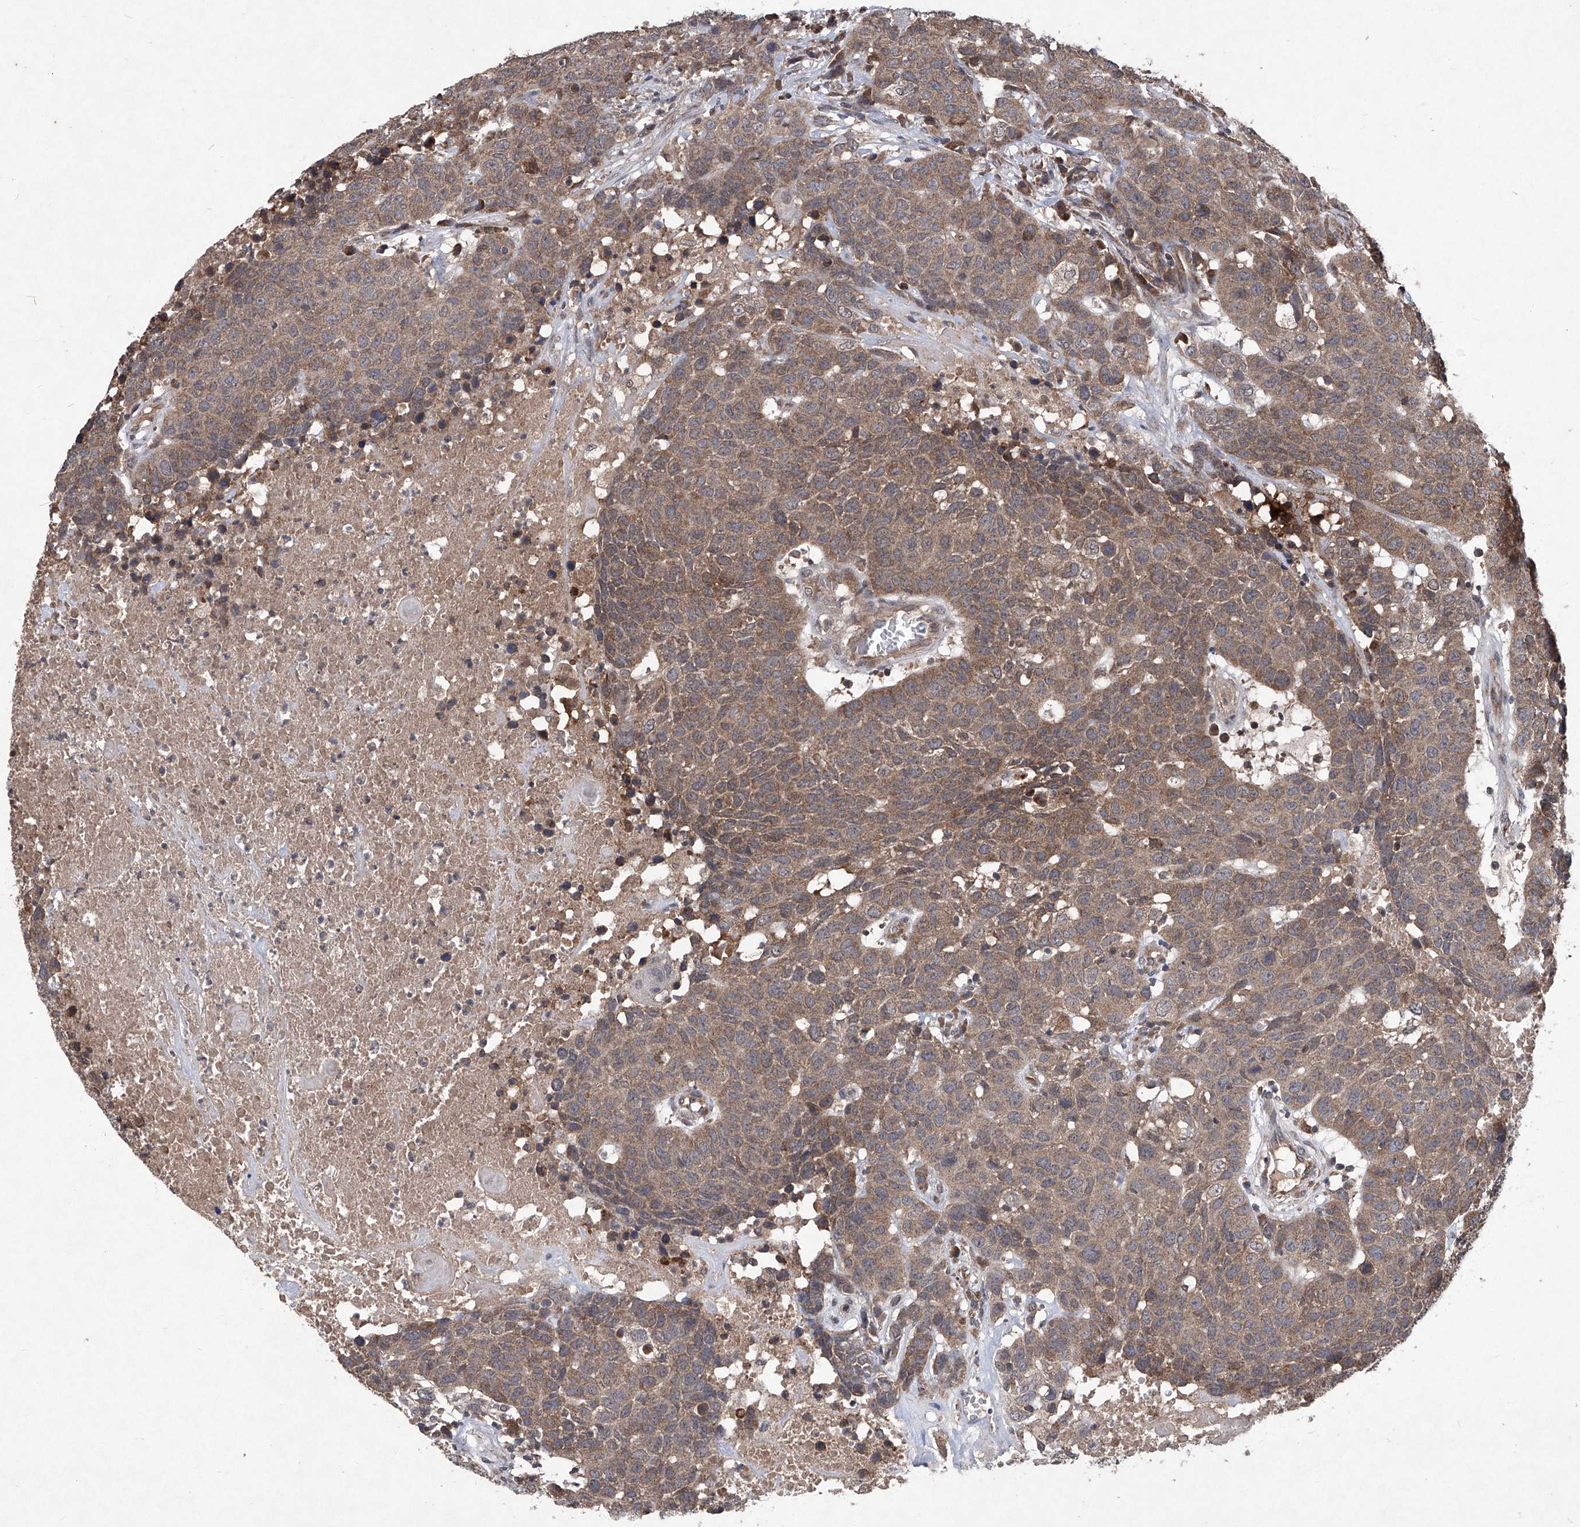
{"staining": {"intensity": "moderate", "quantity": ">75%", "location": "cytoplasmic/membranous"}, "tissue": "head and neck cancer", "cell_type": "Tumor cells", "image_type": "cancer", "snomed": [{"axis": "morphology", "description": "Squamous cell carcinoma, NOS"}, {"axis": "topography", "description": "Head-Neck"}], "caption": "Protein analysis of head and neck squamous cell carcinoma tissue exhibits moderate cytoplasmic/membranous staining in about >75% of tumor cells.", "gene": "SUMF2", "patient": {"sex": "male", "age": 66}}